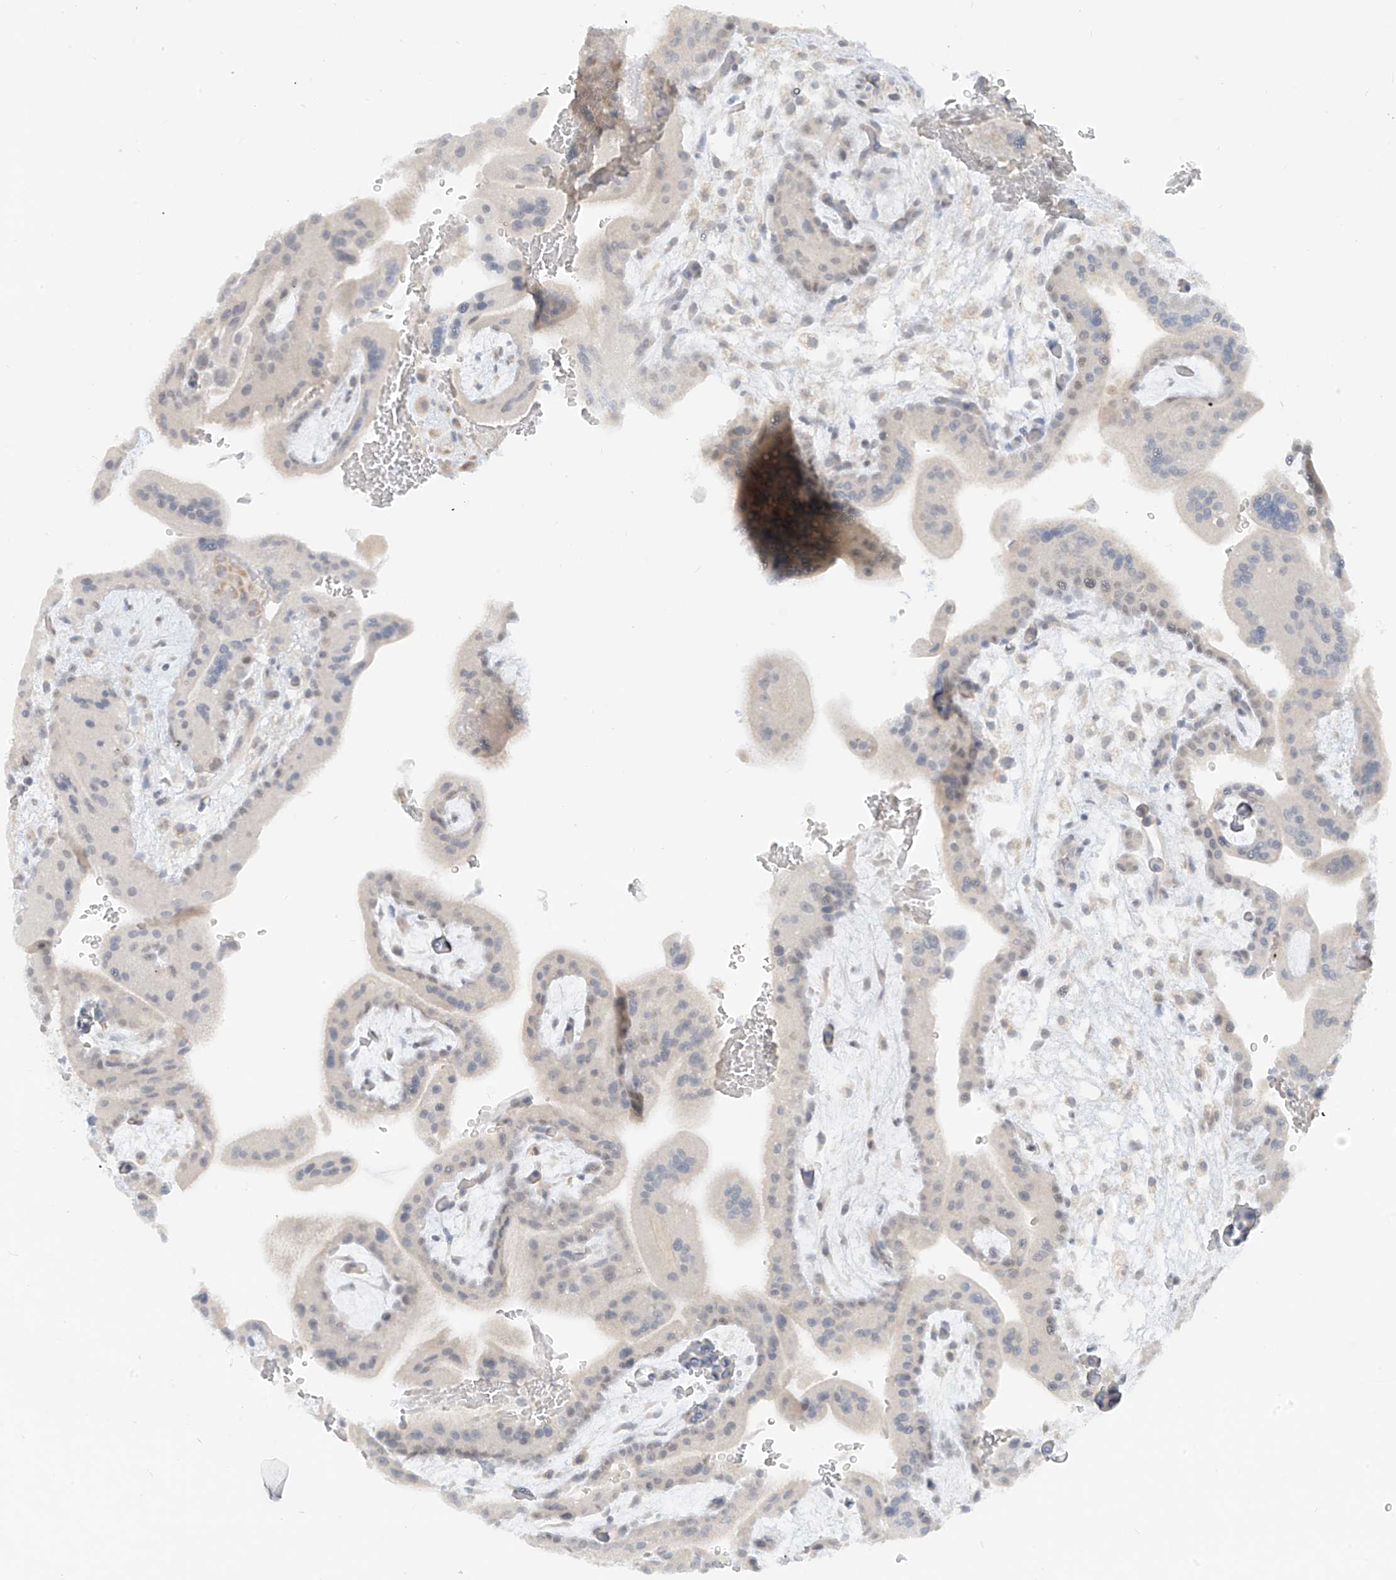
{"staining": {"intensity": "negative", "quantity": "none", "location": "none"}, "tissue": "placenta", "cell_type": "Decidual cells", "image_type": "normal", "snomed": [{"axis": "morphology", "description": "Normal tissue, NOS"}, {"axis": "topography", "description": "Placenta"}], "caption": "Immunohistochemistry micrograph of benign placenta stained for a protein (brown), which exhibits no expression in decidual cells.", "gene": "C2orf42", "patient": {"sex": "female", "age": 35}}